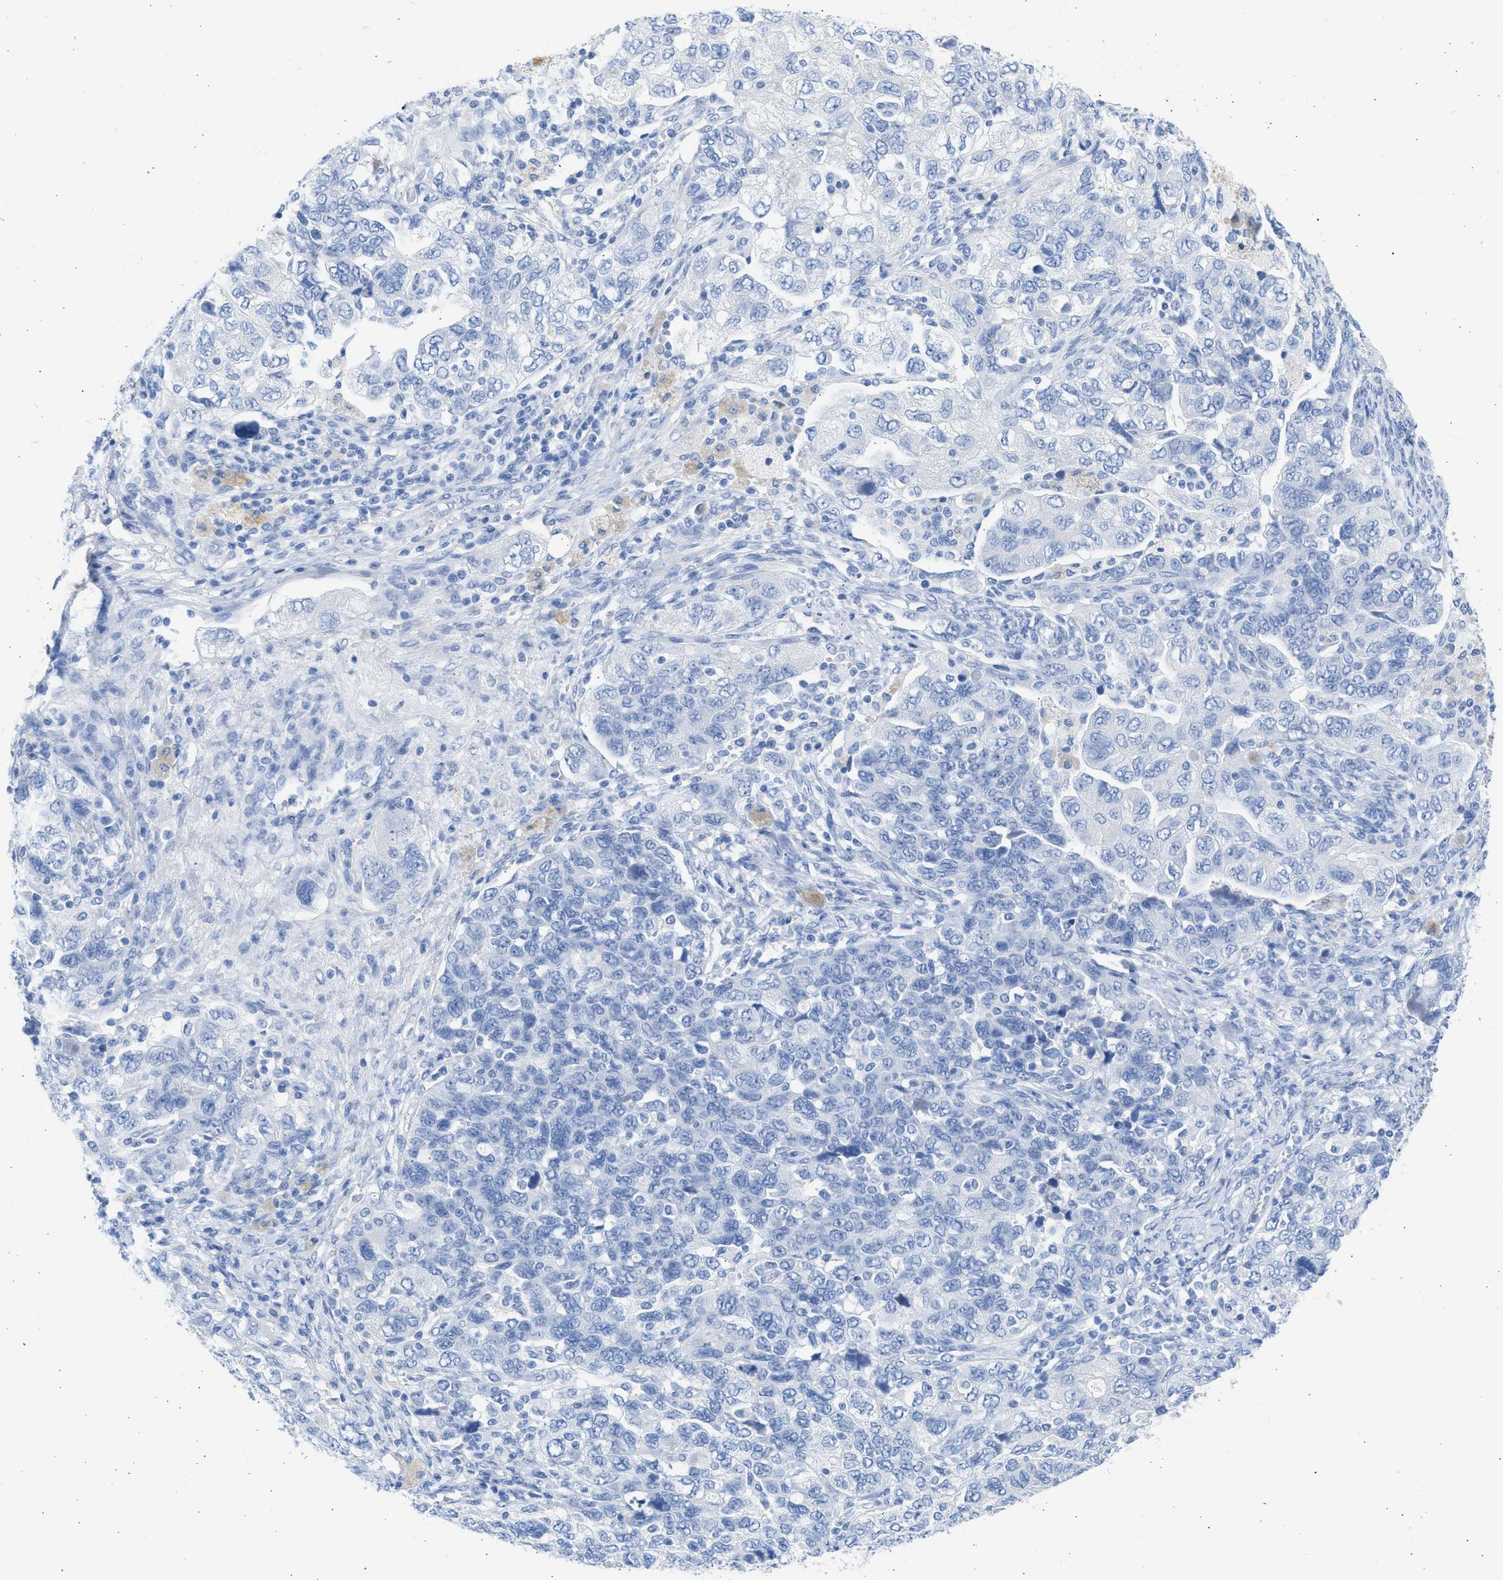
{"staining": {"intensity": "negative", "quantity": "none", "location": "none"}, "tissue": "ovarian cancer", "cell_type": "Tumor cells", "image_type": "cancer", "snomed": [{"axis": "morphology", "description": "Carcinoma, NOS"}, {"axis": "morphology", "description": "Cystadenocarcinoma, serous, NOS"}, {"axis": "topography", "description": "Ovary"}], "caption": "The image shows no significant positivity in tumor cells of carcinoma (ovarian). Nuclei are stained in blue.", "gene": "SPATA3", "patient": {"sex": "female", "age": 69}}